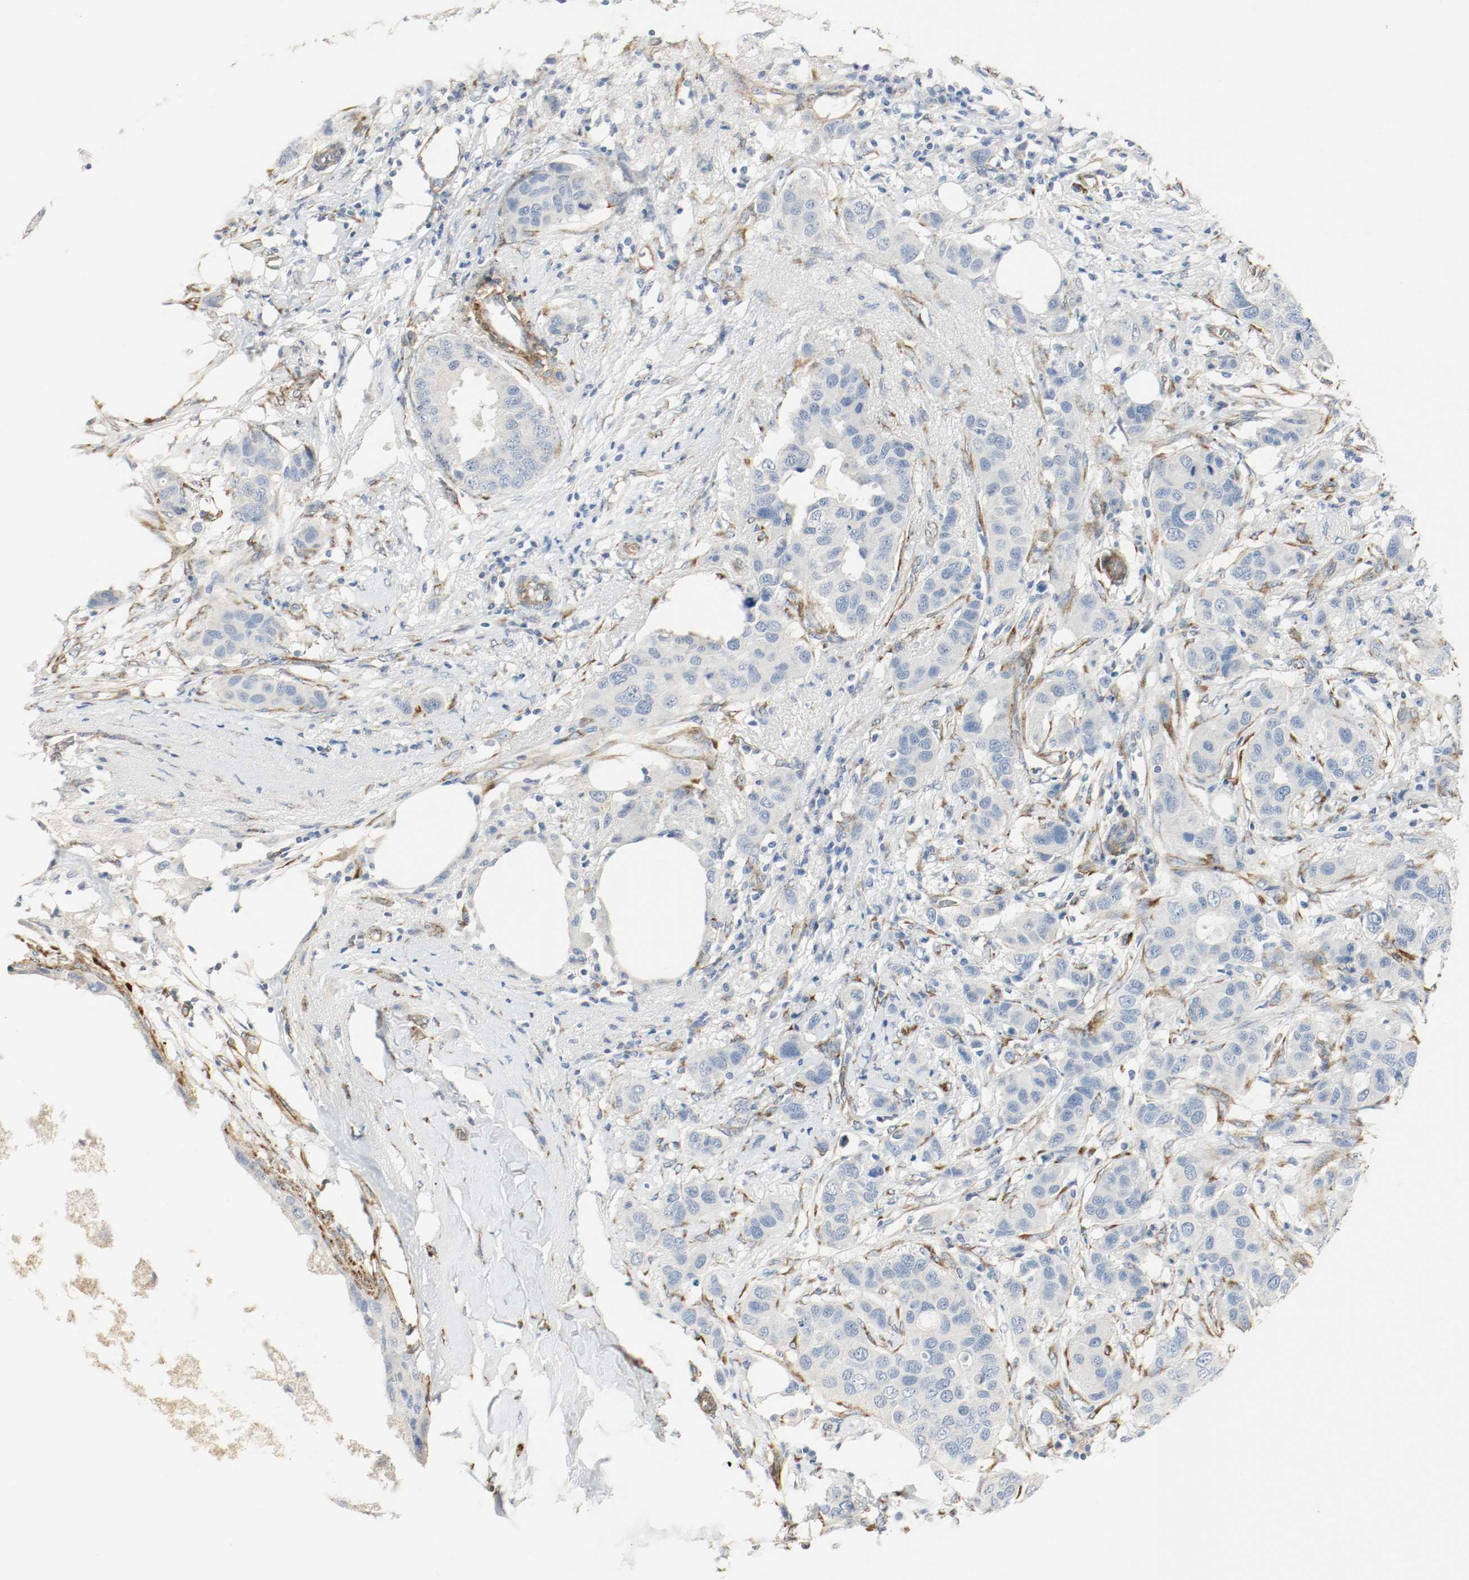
{"staining": {"intensity": "negative", "quantity": "none", "location": "none"}, "tissue": "breast cancer", "cell_type": "Tumor cells", "image_type": "cancer", "snomed": [{"axis": "morphology", "description": "Duct carcinoma"}, {"axis": "topography", "description": "Breast"}], "caption": "A histopathology image of human invasive ductal carcinoma (breast) is negative for staining in tumor cells.", "gene": "LAMB1", "patient": {"sex": "female", "age": 50}}